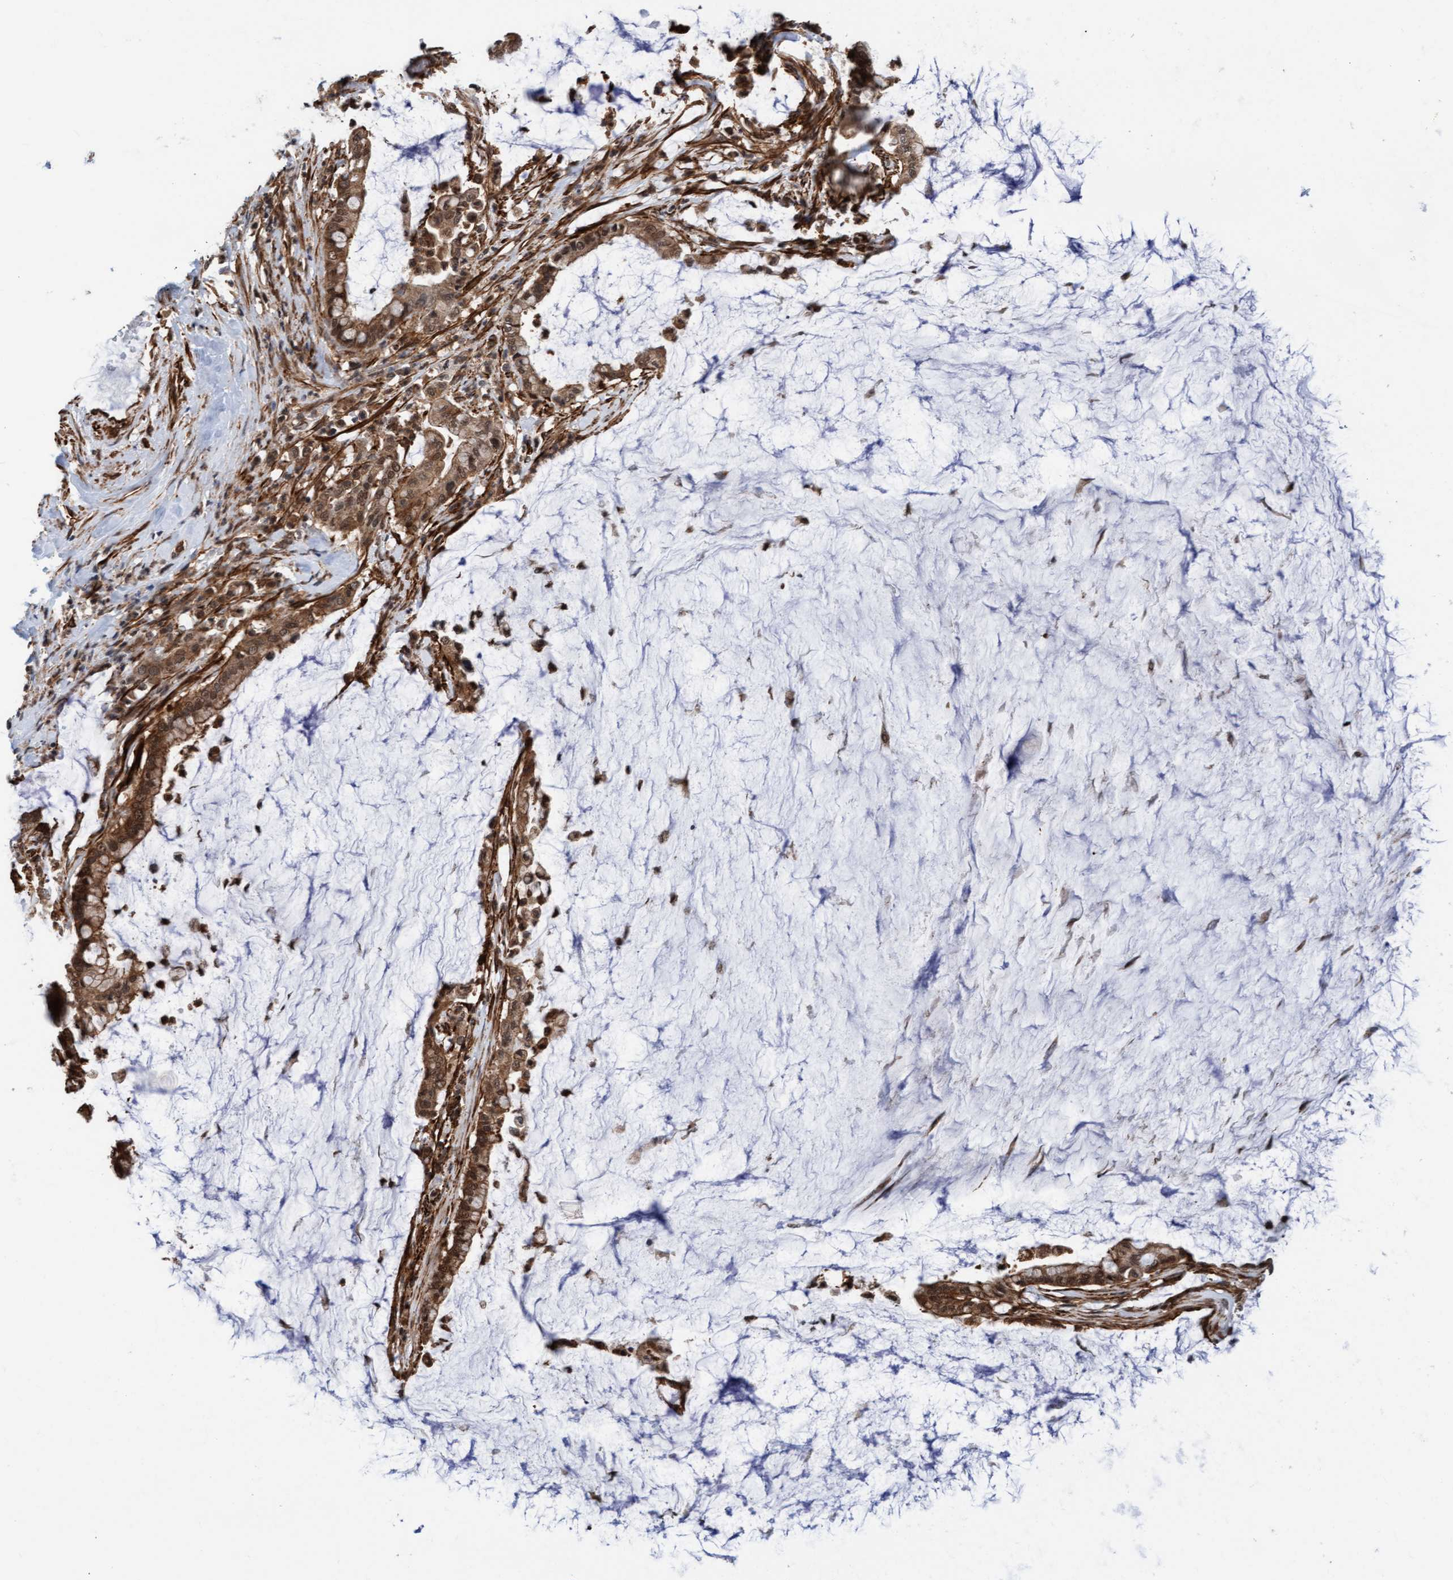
{"staining": {"intensity": "moderate", "quantity": ">75%", "location": "cytoplasmic/membranous,nuclear"}, "tissue": "pancreatic cancer", "cell_type": "Tumor cells", "image_type": "cancer", "snomed": [{"axis": "morphology", "description": "Adenocarcinoma, NOS"}, {"axis": "topography", "description": "Pancreas"}], "caption": "Protein expression analysis of human pancreatic cancer reveals moderate cytoplasmic/membranous and nuclear staining in approximately >75% of tumor cells.", "gene": "STXBP4", "patient": {"sex": "male", "age": 41}}